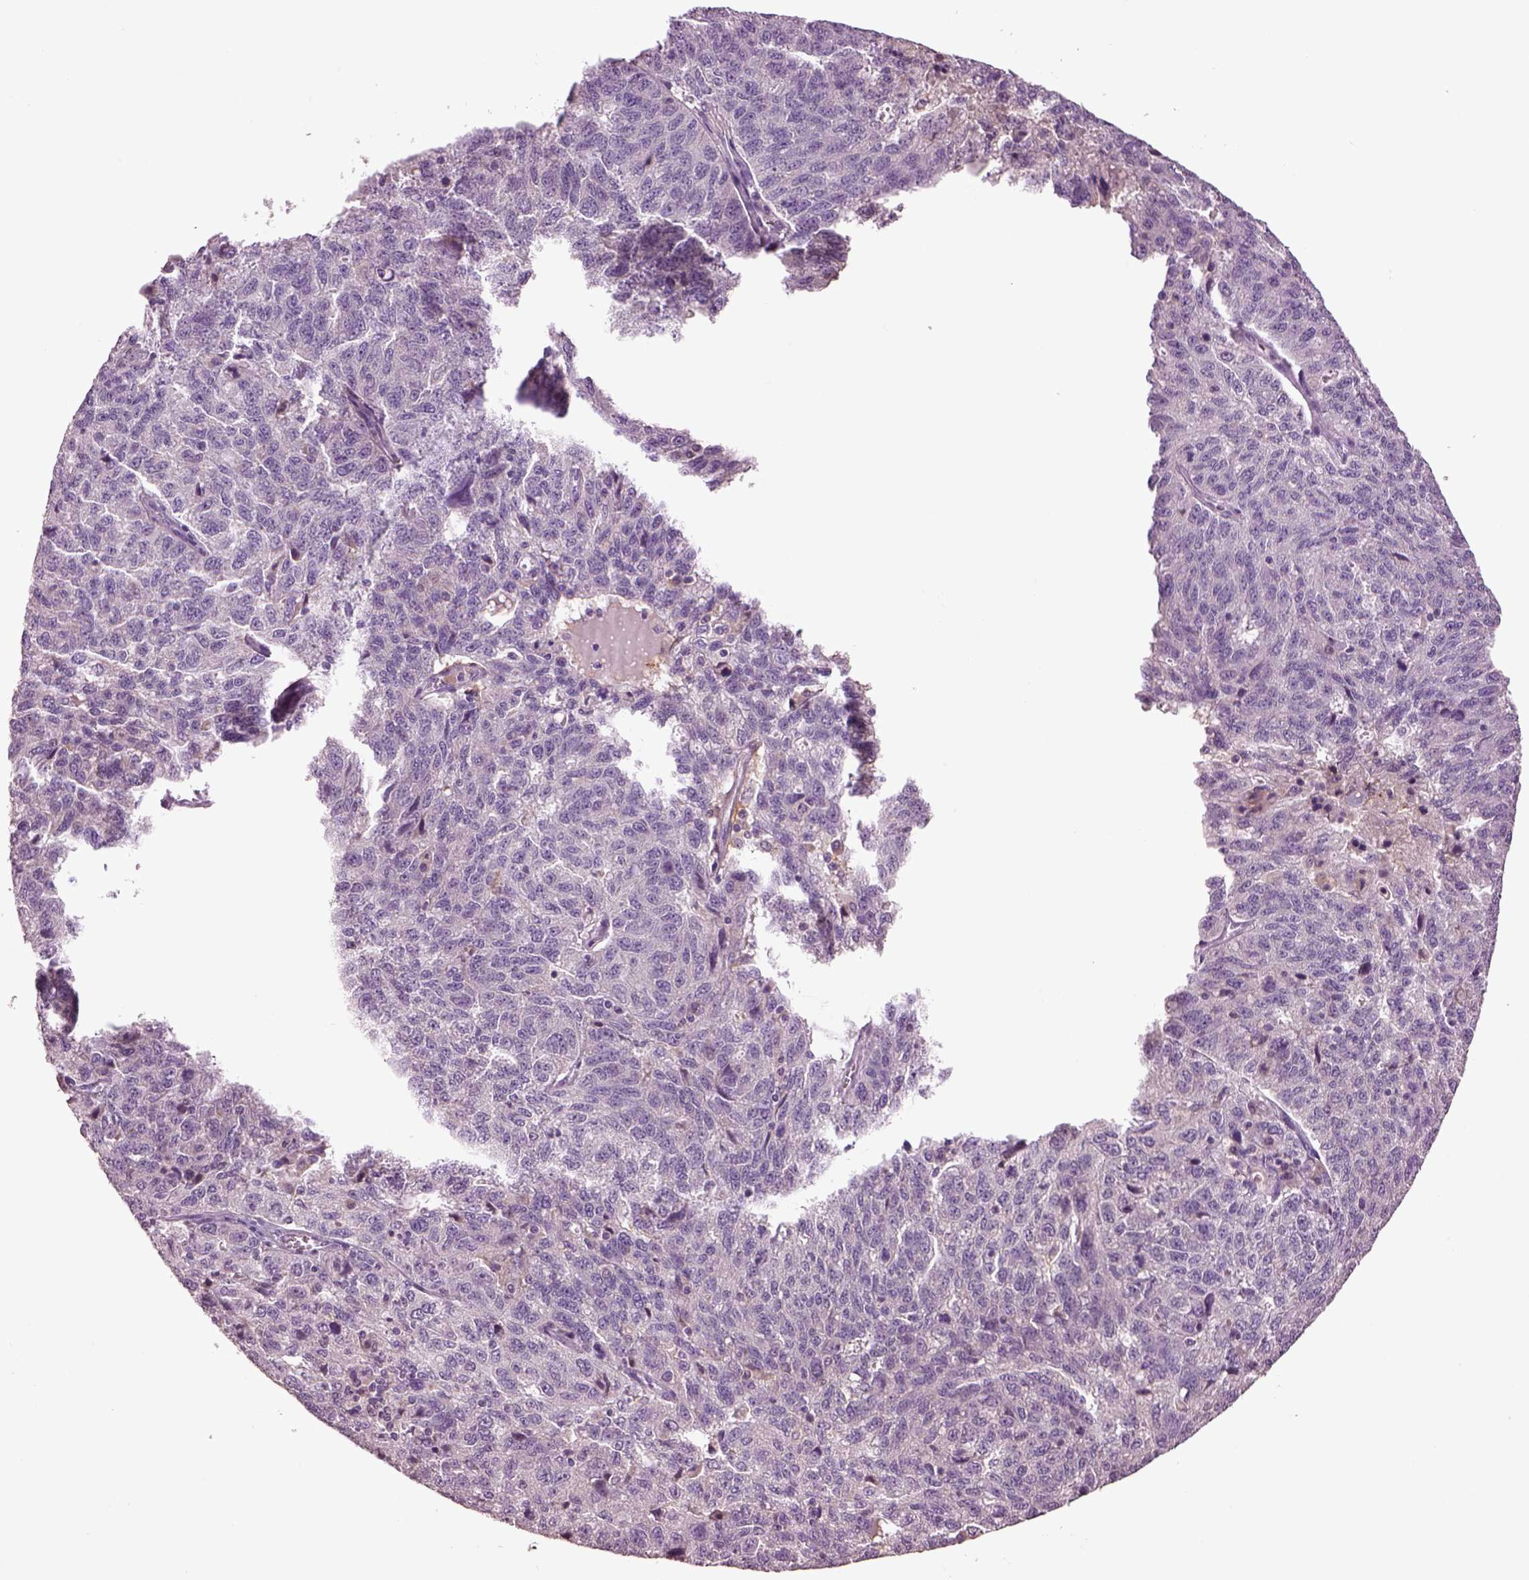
{"staining": {"intensity": "negative", "quantity": "none", "location": "none"}, "tissue": "ovarian cancer", "cell_type": "Tumor cells", "image_type": "cancer", "snomed": [{"axis": "morphology", "description": "Cystadenocarcinoma, serous, NOS"}, {"axis": "topography", "description": "Ovary"}], "caption": "The histopathology image shows no staining of tumor cells in ovarian cancer (serous cystadenocarcinoma).", "gene": "CLPSL1", "patient": {"sex": "female", "age": 71}}